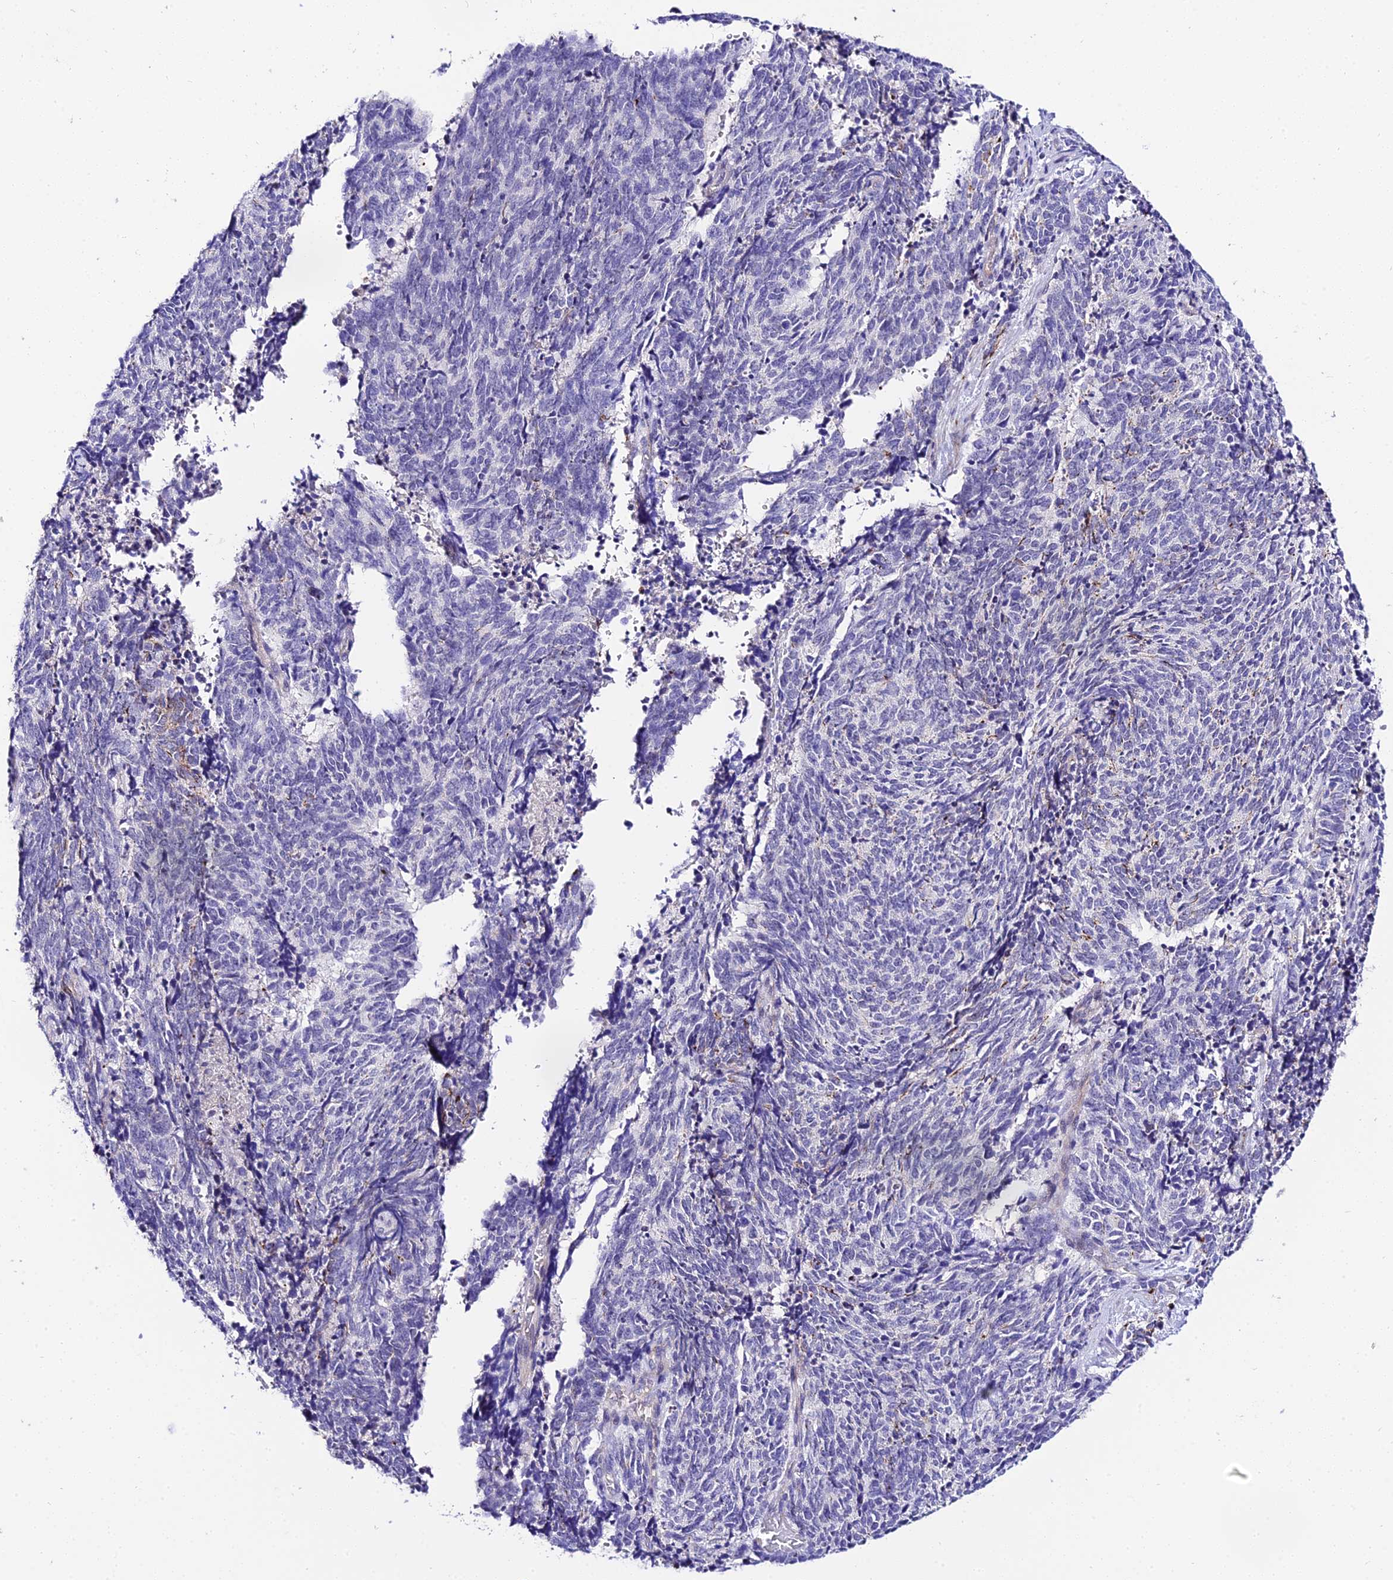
{"staining": {"intensity": "moderate", "quantity": "<25%", "location": "cytoplasmic/membranous"}, "tissue": "cervical cancer", "cell_type": "Tumor cells", "image_type": "cancer", "snomed": [{"axis": "morphology", "description": "Squamous cell carcinoma, NOS"}, {"axis": "topography", "description": "Cervix"}], "caption": "The photomicrograph reveals immunohistochemical staining of cervical cancer (squamous cell carcinoma). There is moderate cytoplasmic/membranous positivity is present in approximately <25% of tumor cells.", "gene": "DEFB106A", "patient": {"sex": "female", "age": 29}}